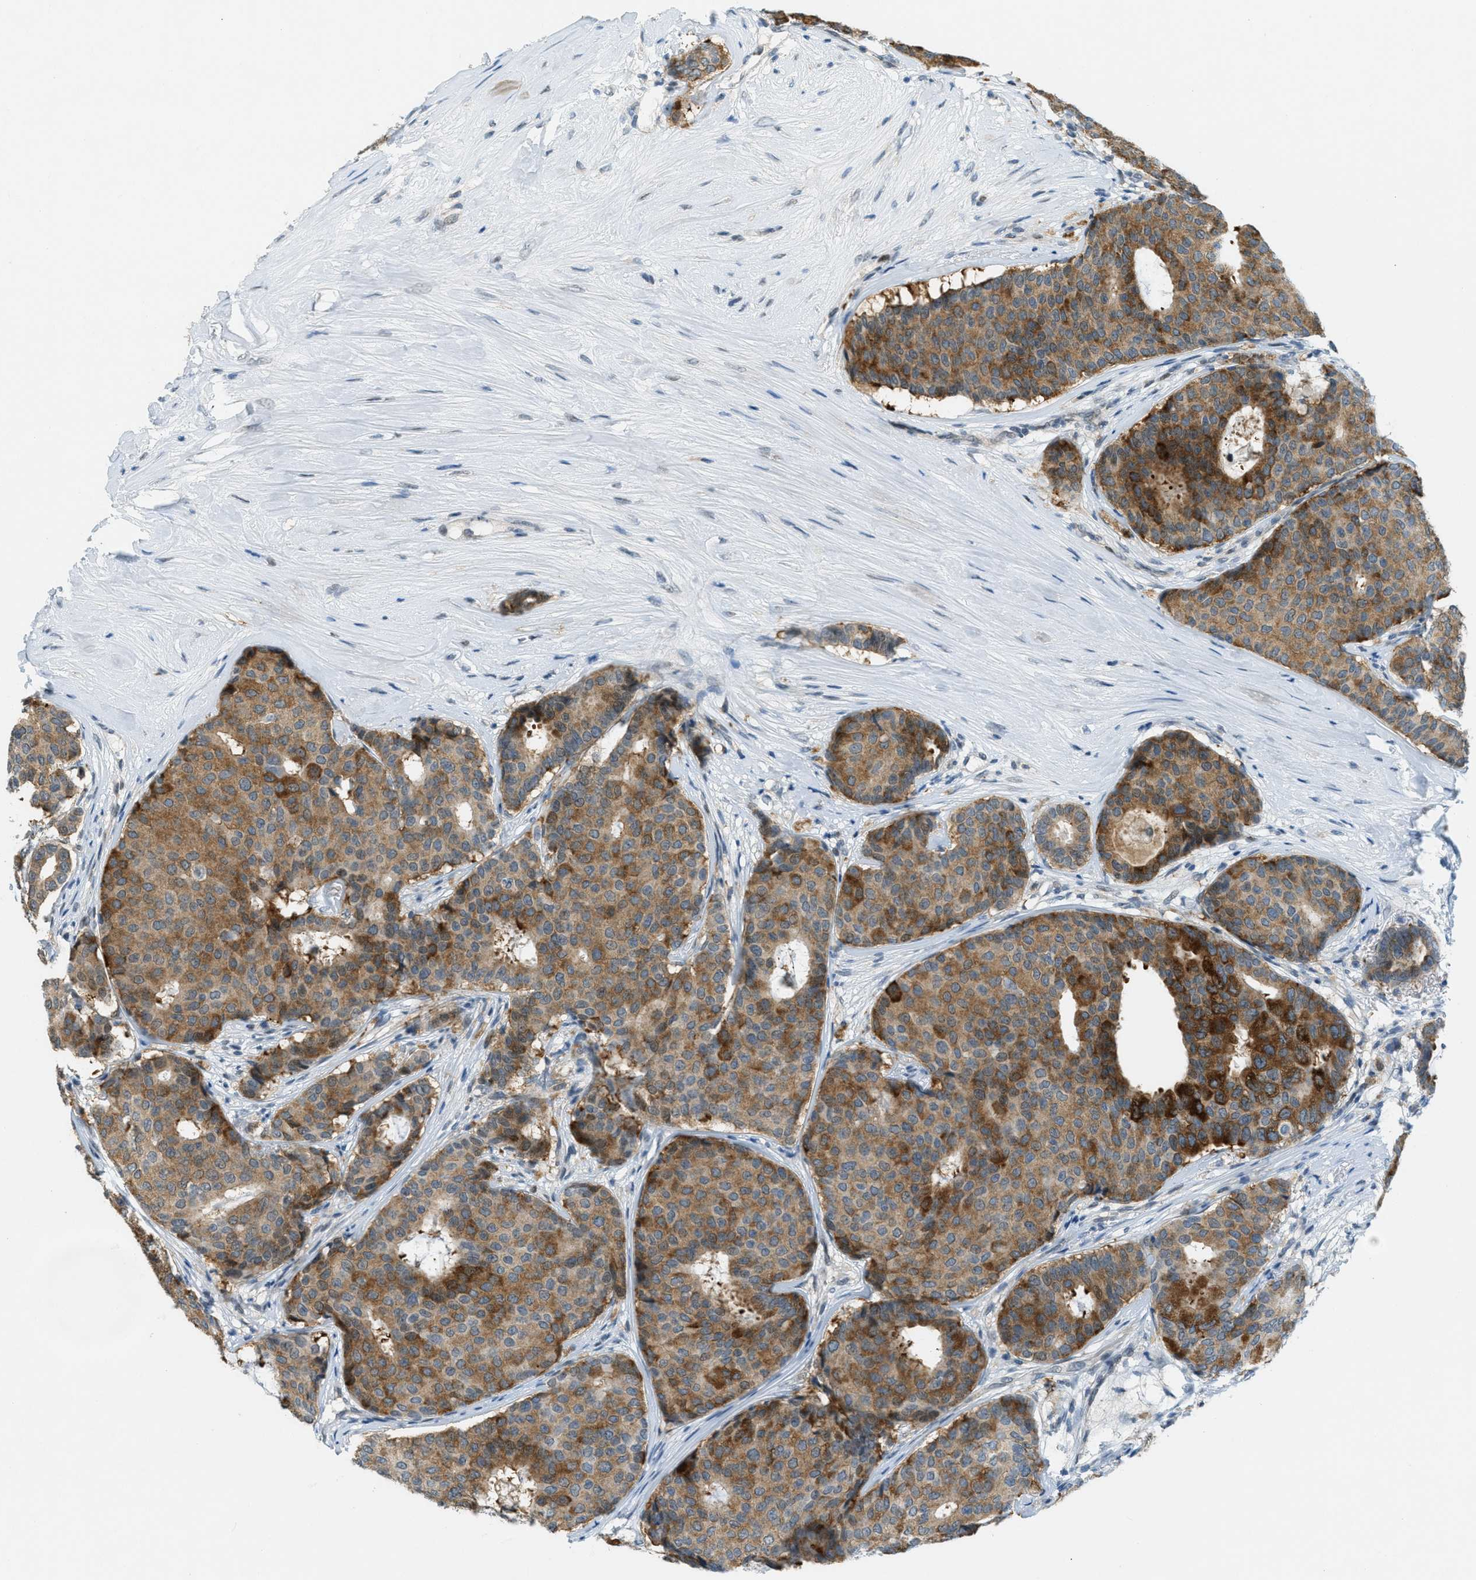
{"staining": {"intensity": "moderate", "quantity": ">75%", "location": "cytoplasmic/membranous"}, "tissue": "breast cancer", "cell_type": "Tumor cells", "image_type": "cancer", "snomed": [{"axis": "morphology", "description": "Duct carcinoma"}, {"axis": "topography", "description": "Breast"}], "caption": "This histopathology image displays immunohistochemistry staining of human breast infiltrating ductal carcinoma, with medium moderate cytoplasmic/membranous staining in approximately >75% of tumor cells.", "gene": "FYN", "patient": {"sex": "female", "age": 75}}